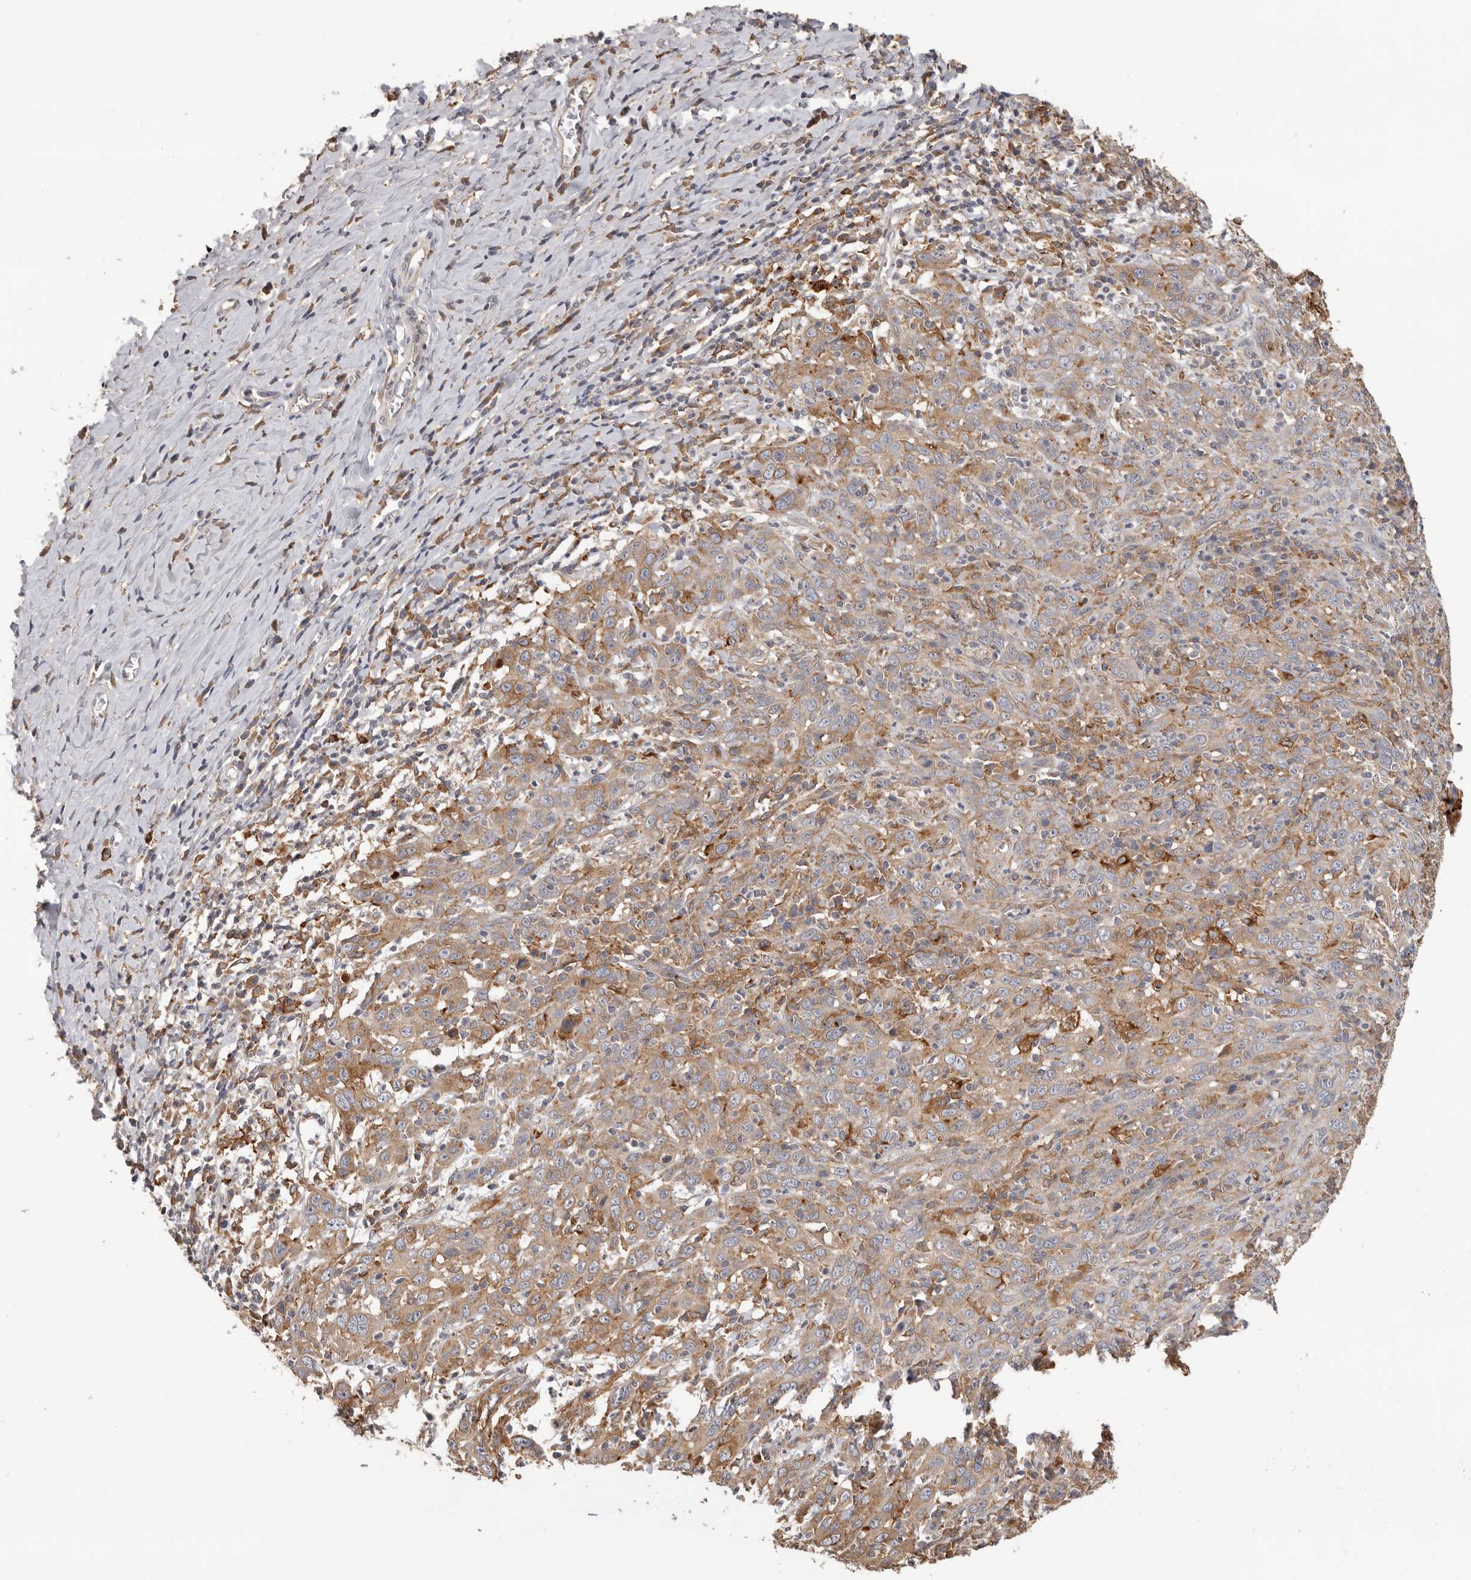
{"staining": {"intensity": "moderate", "quantity": ">75%", "location": "cytoplasmic/membranous"}, "tissue": "cervical cancer", "cell_type": "Tumor cells", "image_type": "cancer", "snomed": [{"axis": "morphology", "description": "Squamous cell carcinoma, NOS"}, {"axis": "topography", "description": "Cervix"}], "caption": "Immunohistochemistry photomicrograph of cervical cancer (squamous cell carcinoma) stained for a protein (brown), which shows medium levels of moderate cytoplasmic/membranous positivity in approximately >75% of tumor cells.", "gene": "TFRC", "patient": {"sex": "female", "age": 46}}